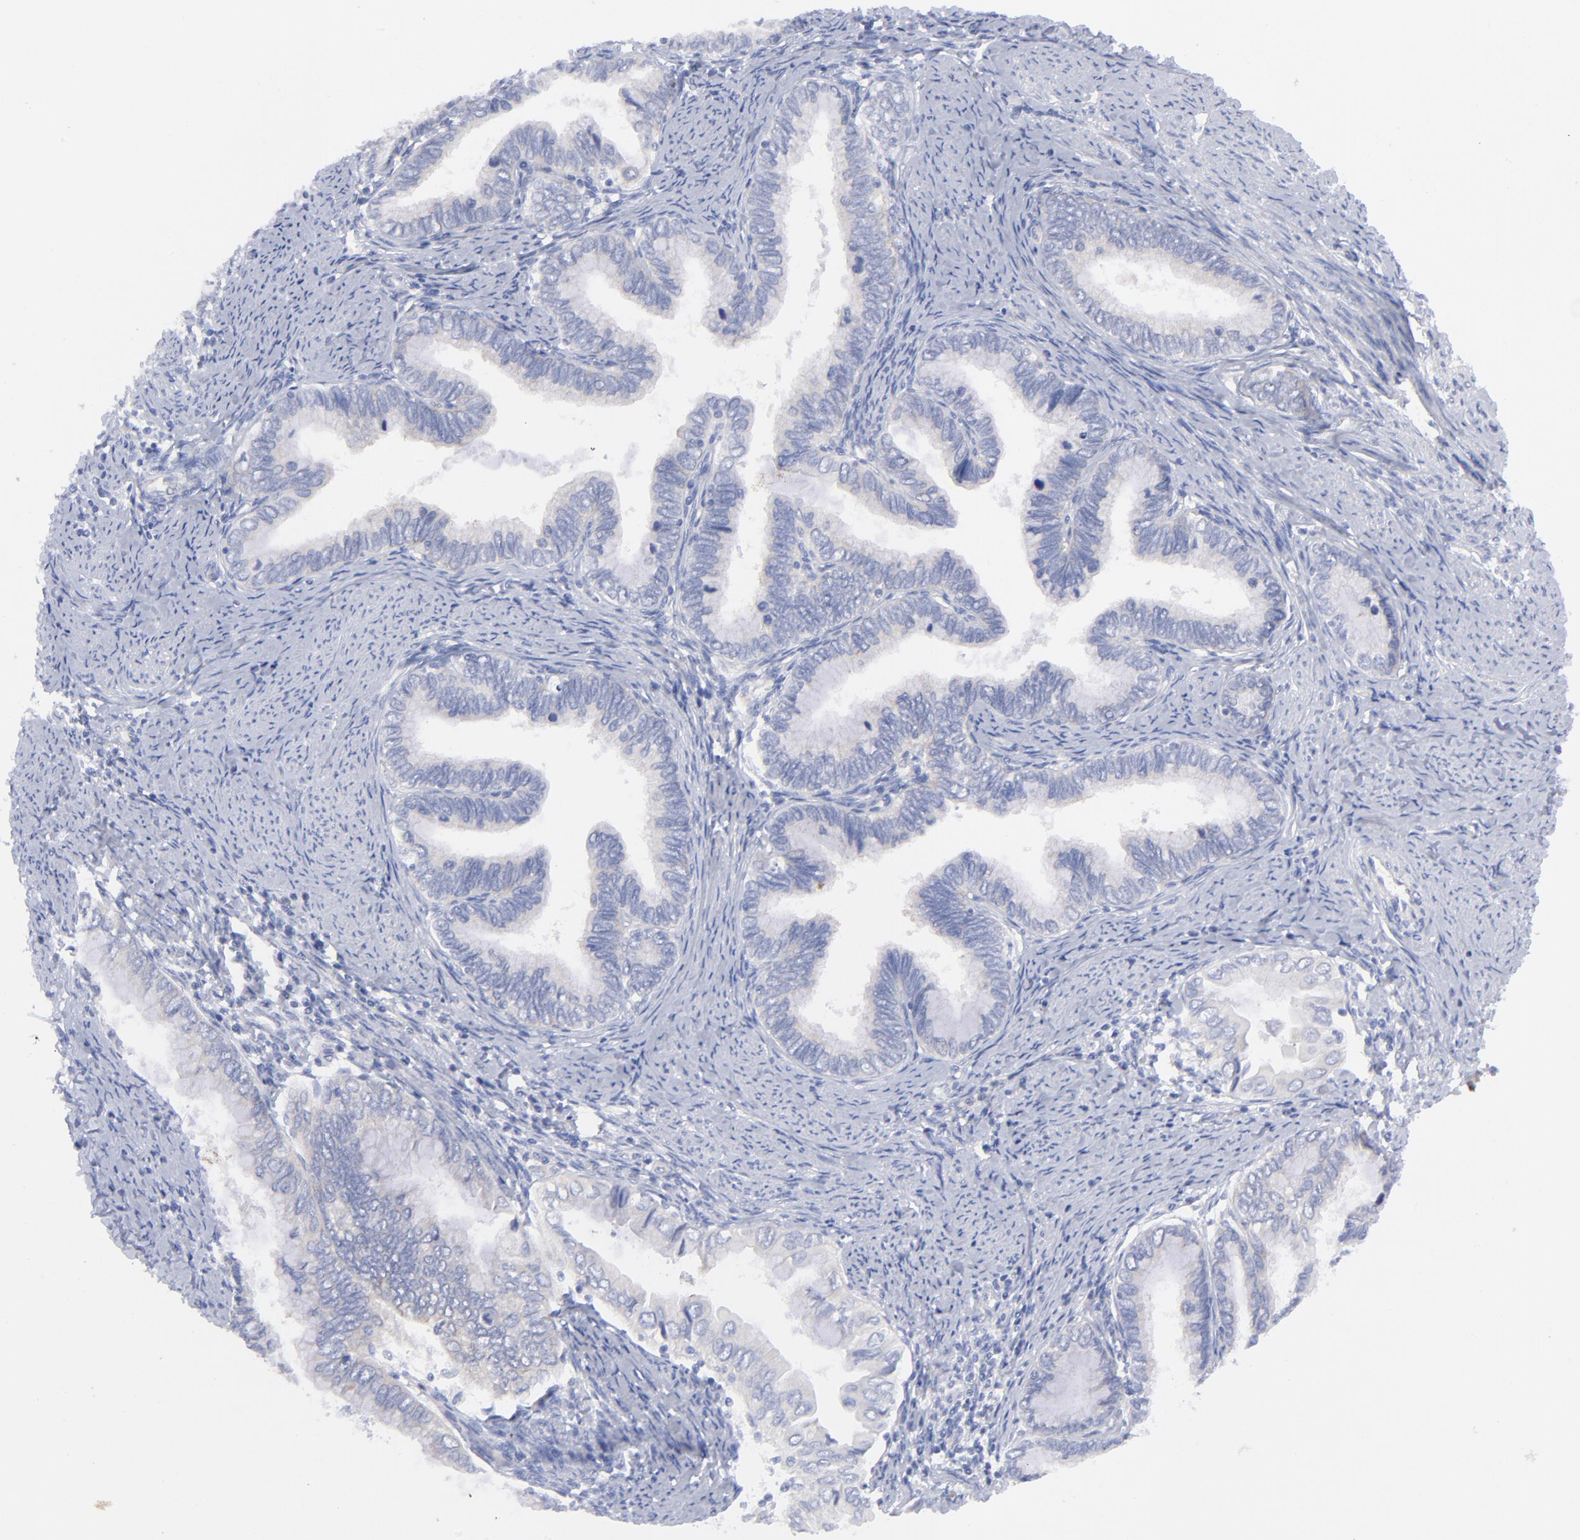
{"staining": {"intensity": "negative", "quantity": "none", "location": "none"}, "tissue": "cervical cancer", "cell_type": "Tumor cells", "image_type": "cancer", "snomed": [{"axis": "morphology", "description": "Adenocarcinoma, NOS"}, {"axis": "topography", "description": "Cervix"}], "caption": "This image is of adenocarcinoma (cervical) stained with immunohistochemistry to label a protein in brown with the nuclei are counter-stained blue. There is no expression in tumor cells.", "gene": "EIF2AK2", "patient": {"sex": "female", "age": 49}}